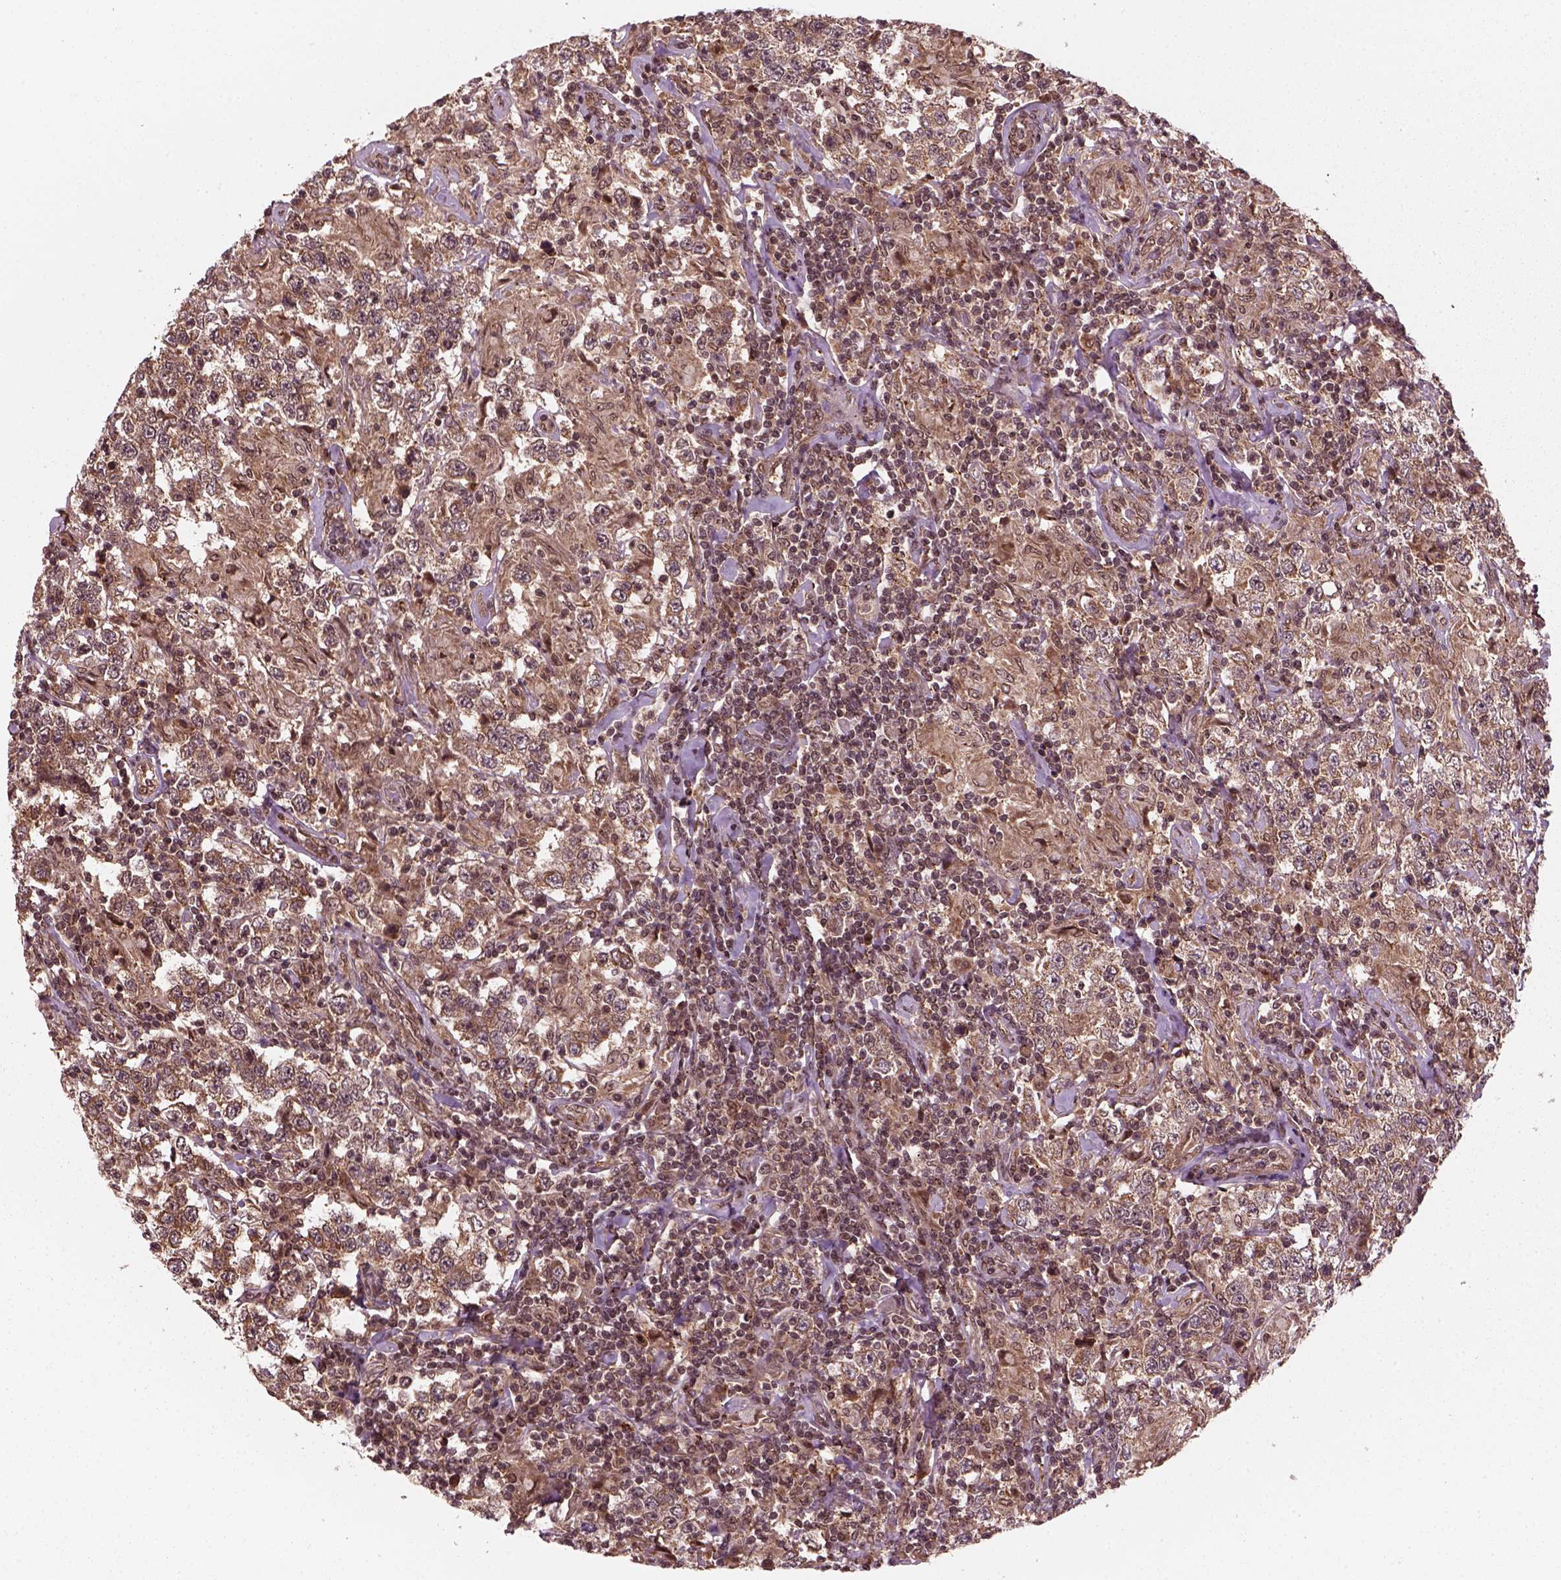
{"staining": {"intensity": "moderate", "quantity": ">75%", "location": "cytoplasmic/membranous"}, "tissue": "testis cancer", "cell_type": "Tumor cells", "image_type": "cancer", "snomed": [{"axis": "morphology", "description": "Seminoma, NOS"}, {"axis": "morphology", "description": "Carcinoma, Embryonal, NOS"}, {"axis": "topography", "description": "Testis"}], "caption": "Testis cancer (seminoma) stained with a brown dye demonstrates moderate cytoplasmic/membranous positive staining in approximately >75% of tumor cells.", "gene": "NUDT9", "patient": {"sex": "male", "age": 41}}